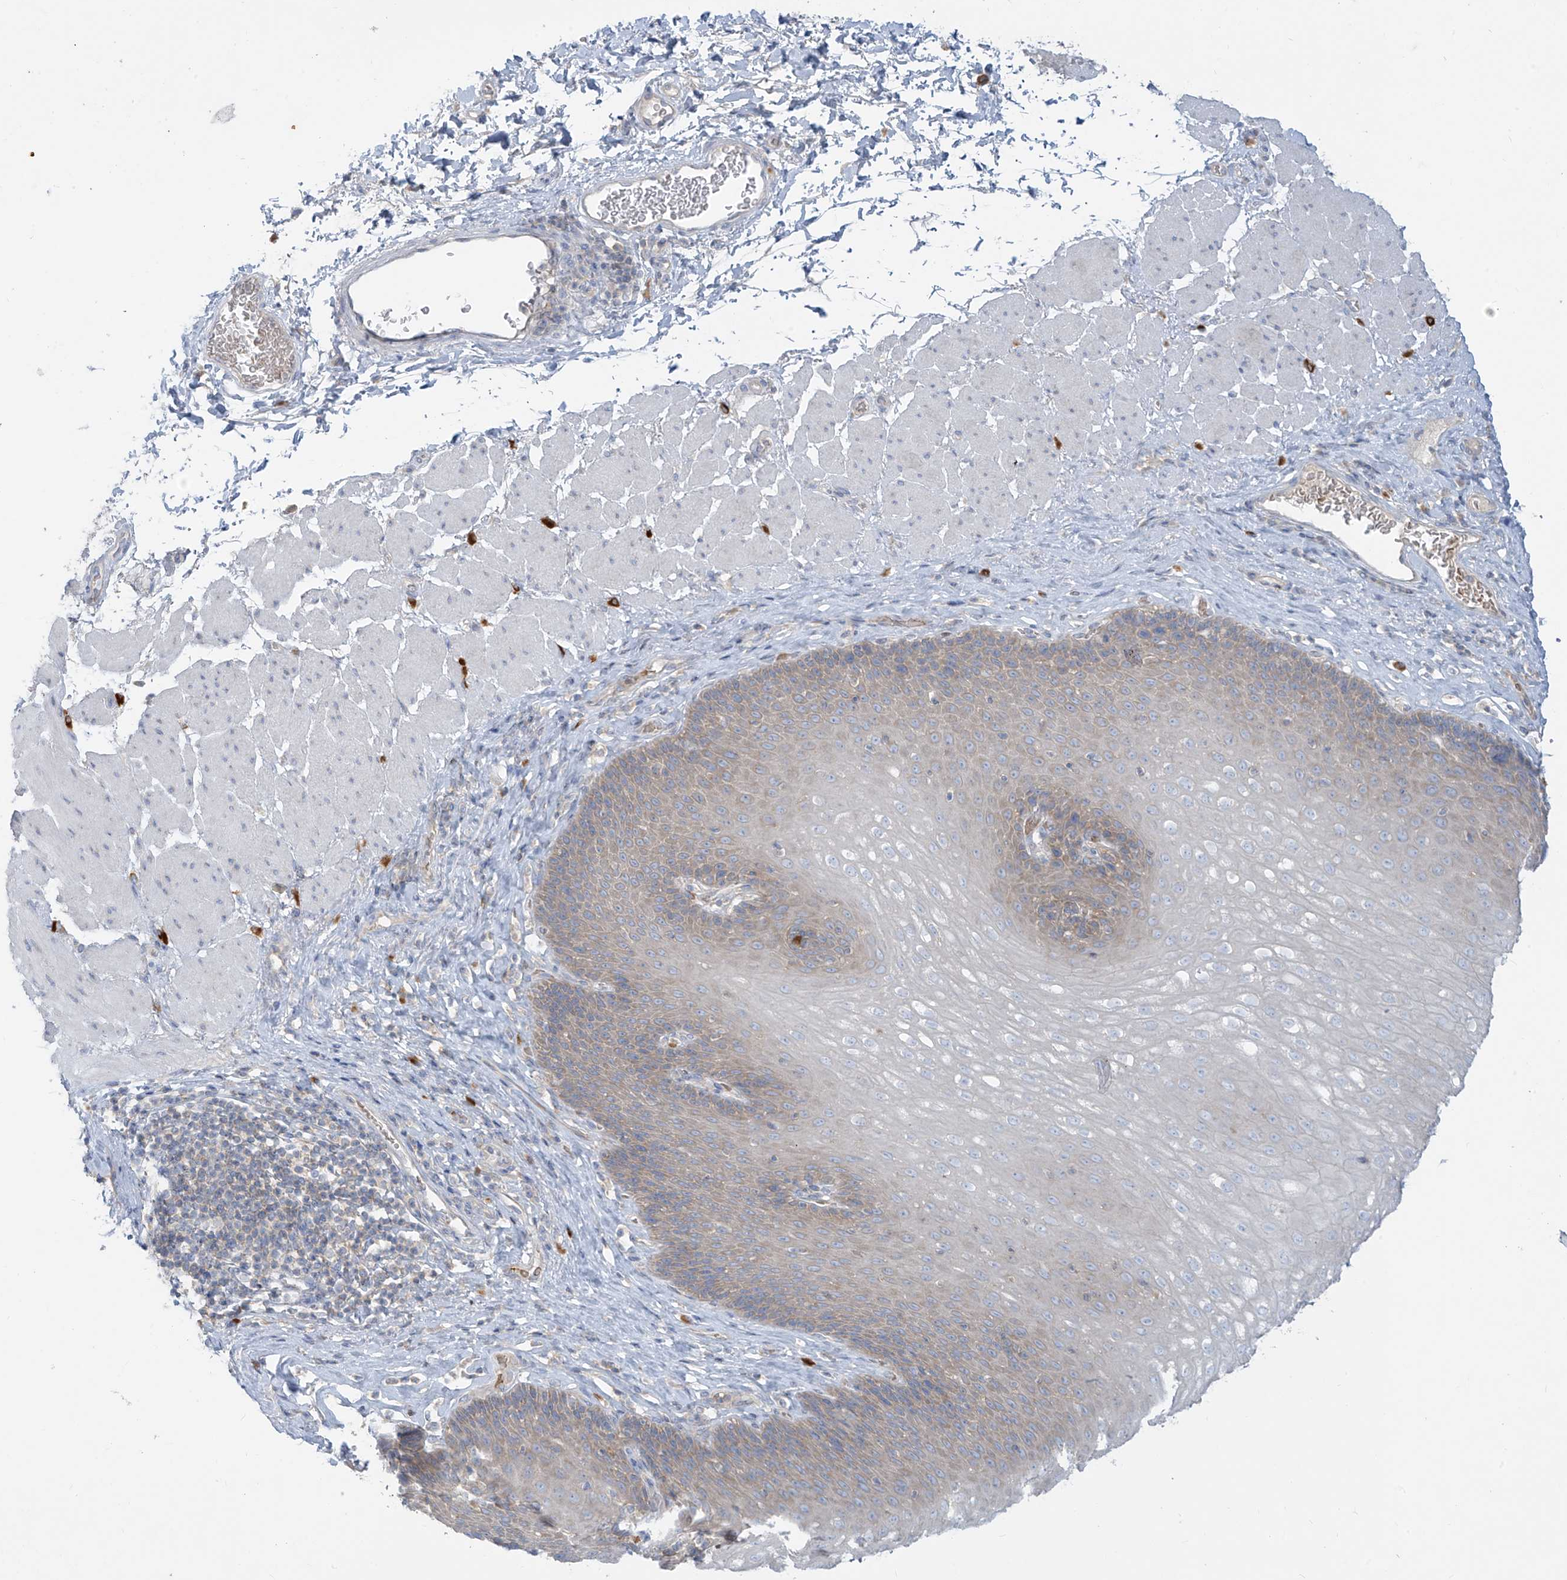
{"staining": {"intensity": "weak", "quantity": "<25%", "location": "cytoplasmic/membranous"}, "tissue": "esophagus", "cell_type": "Squamous epithelial cells", "image_type": "normal", "snomed": [{"axis": "morphology", "description": "Normal tissue, NOS"}, {"axis": "topography", "description": "Esophagus"}], "caption": "Immunohistochemistry micrograph of benign esophagus stained for a protein (brown), which shows no positivity in squamous epithelial cells. (Stains: DAB (3,3'-diaminobenzidine) IHC with hematoxylin counter stain, Microscopy: brightfield microscopy at high magnification).", "gene": "DGKQ", "patient": {"sex": "female", "age": 66}}